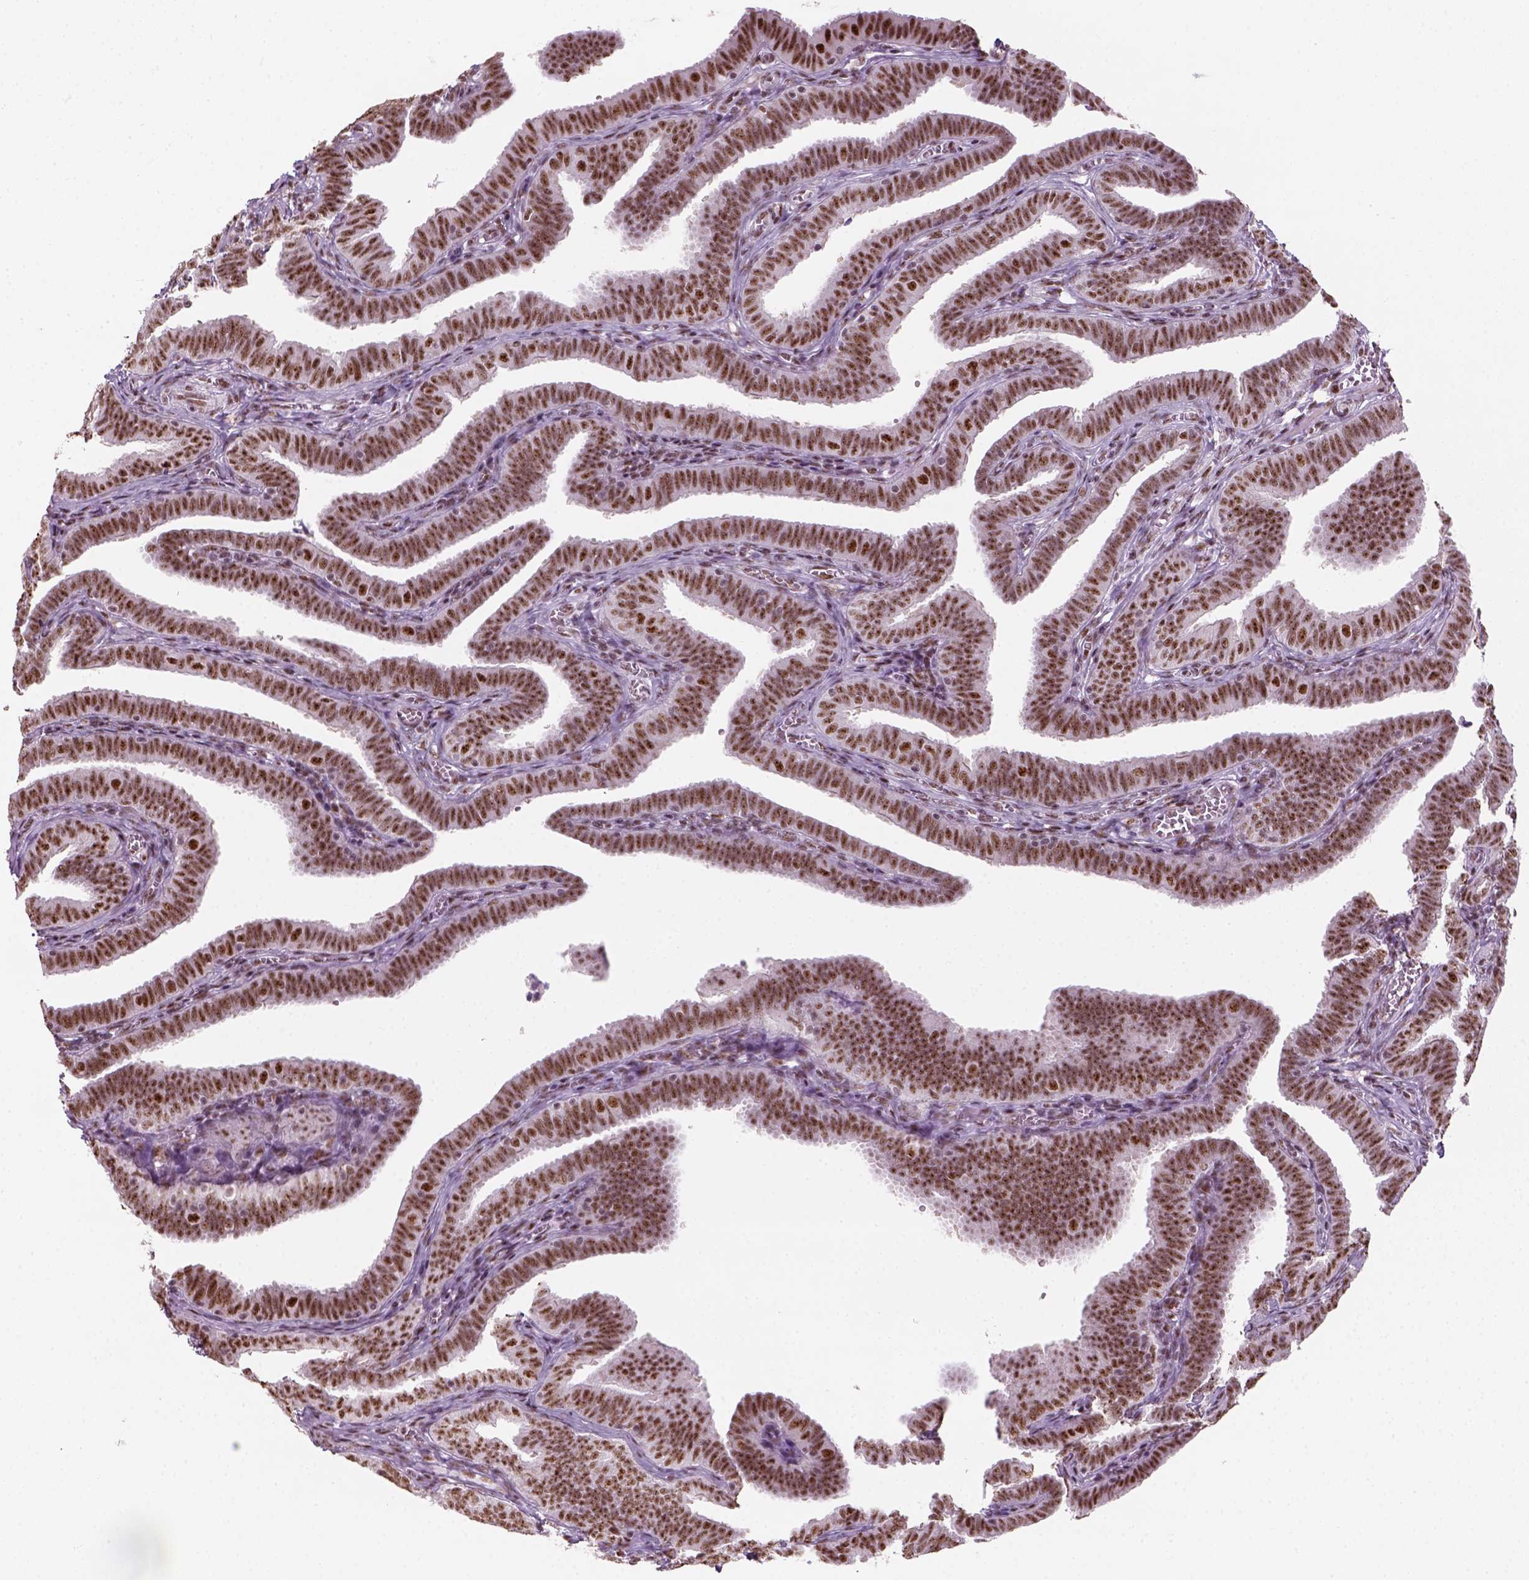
{"staining": {"intensity": "moderate", "quantity": ">75%", "location": "nuclear"}, "tissue": "fallopian tube", "cell_type": "Glandular cells", "image_type": "normal", "snomed": [{"axis": "morphology", "description": "Normal tissue, NOS"}, {"axis": "topography", "description": "Fallopian tube"}], "caption": "An image showing moderate nuclear positivity in approximately >75% of glandular cells in benign fallopian tube, as visualized by brown immunohistochemical staining.", "gene": "GTF2F1", "patient": {"sex": "female", "age": 25}}